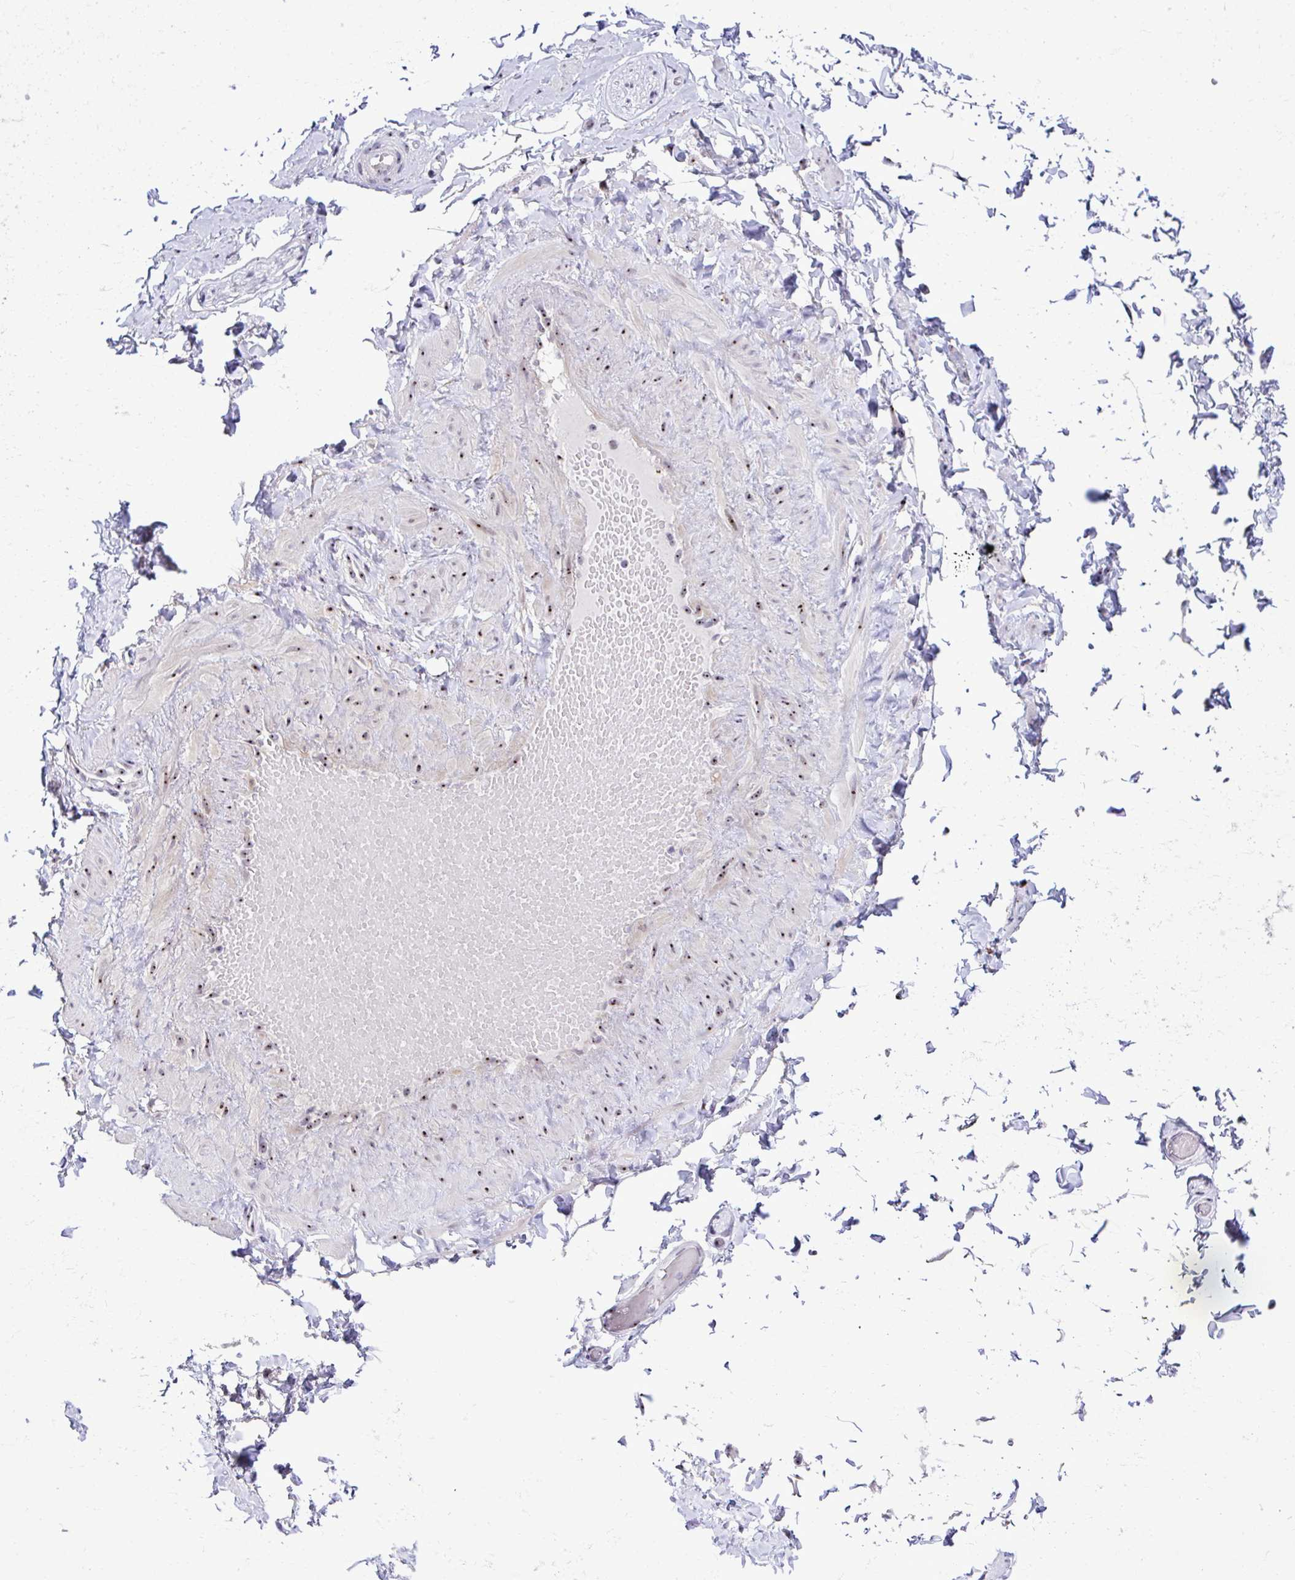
{"staining": {"intensity": "moderate", "quantity": "<25%", "location": "nuclear"}, "tissue": "soft tissue", "cell_type": "Fibroblasts", "image_type": "normal", "snomed": [{"axis": "morphology", "description": "Normal tissue, NOS"}, {"axis": "topography", "description": "Soft tissue"}, {"axis": "topography", "description": "Adipose tissue"}, {"axis": "topography", "description": "Vascular tissue"}, {"axis": "topography", "description": "Peripheral nerve tissue"}], "caption": "Fibroblasts display low levels of moderate nuclear expression in approximately <25% of cells in unremarkable human soft tissue.", "gene": "CEP72", "patient": {"sex": "male", "age": 29}}